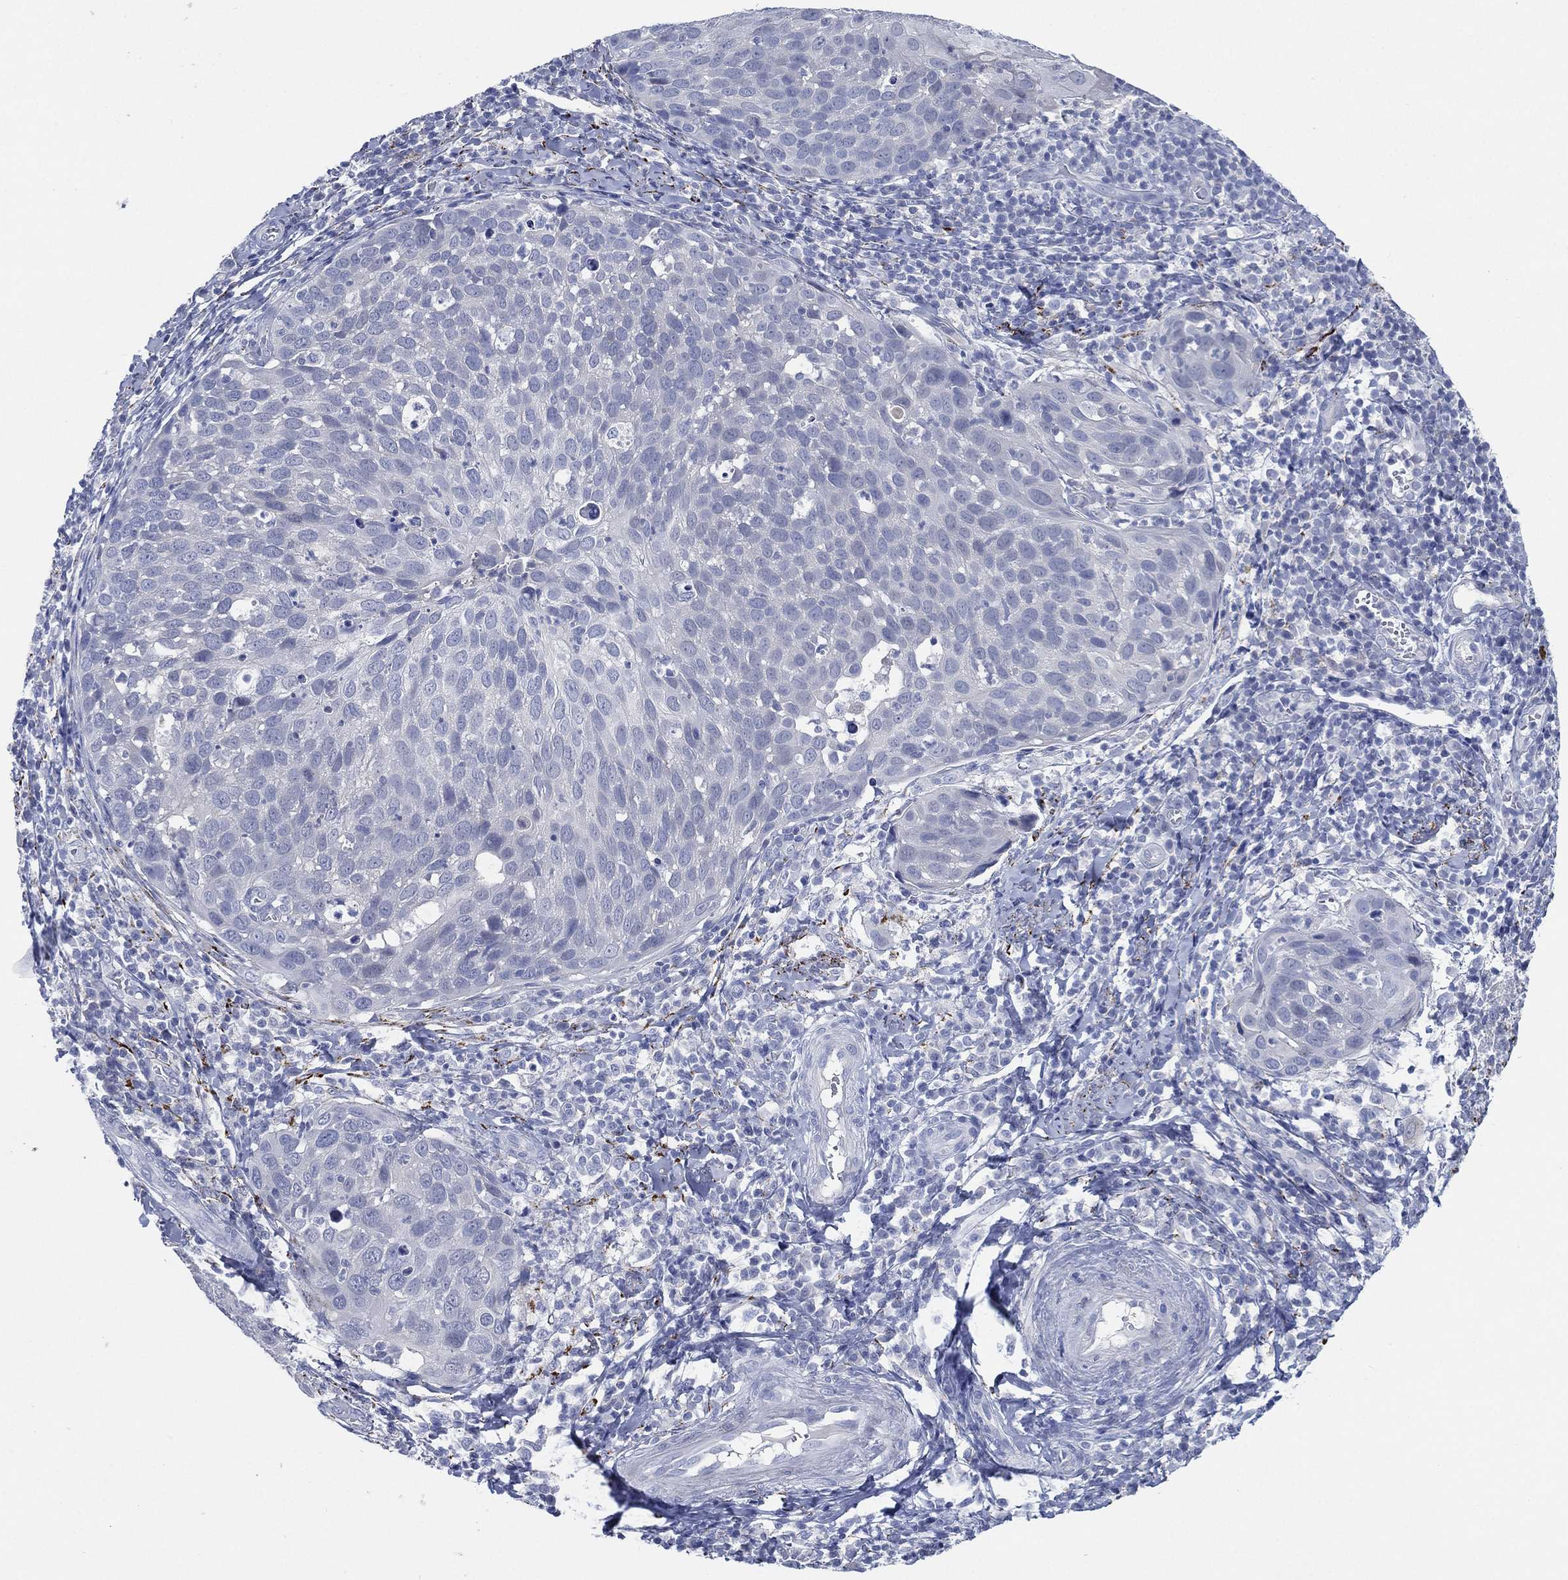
{"staining": {"intensity": "negative", "quantity": "none", "location": "none"}, "tissue": "cervical cancer", "cell_type": "Tumor cells", "image_type": "cancer", "snomed": [{"axis": "morphology", "description": "Squamous cell carcinoma, NOS"}, {"axis": "topography", "description": "Cervix"}], "caption": "This is an immunohistochemistry image of human cervical squamous cell carcinoma. There is no staining in tumor cells.", "gene": "C5orf46", "patient": {"sex": "female", "age": 54}}